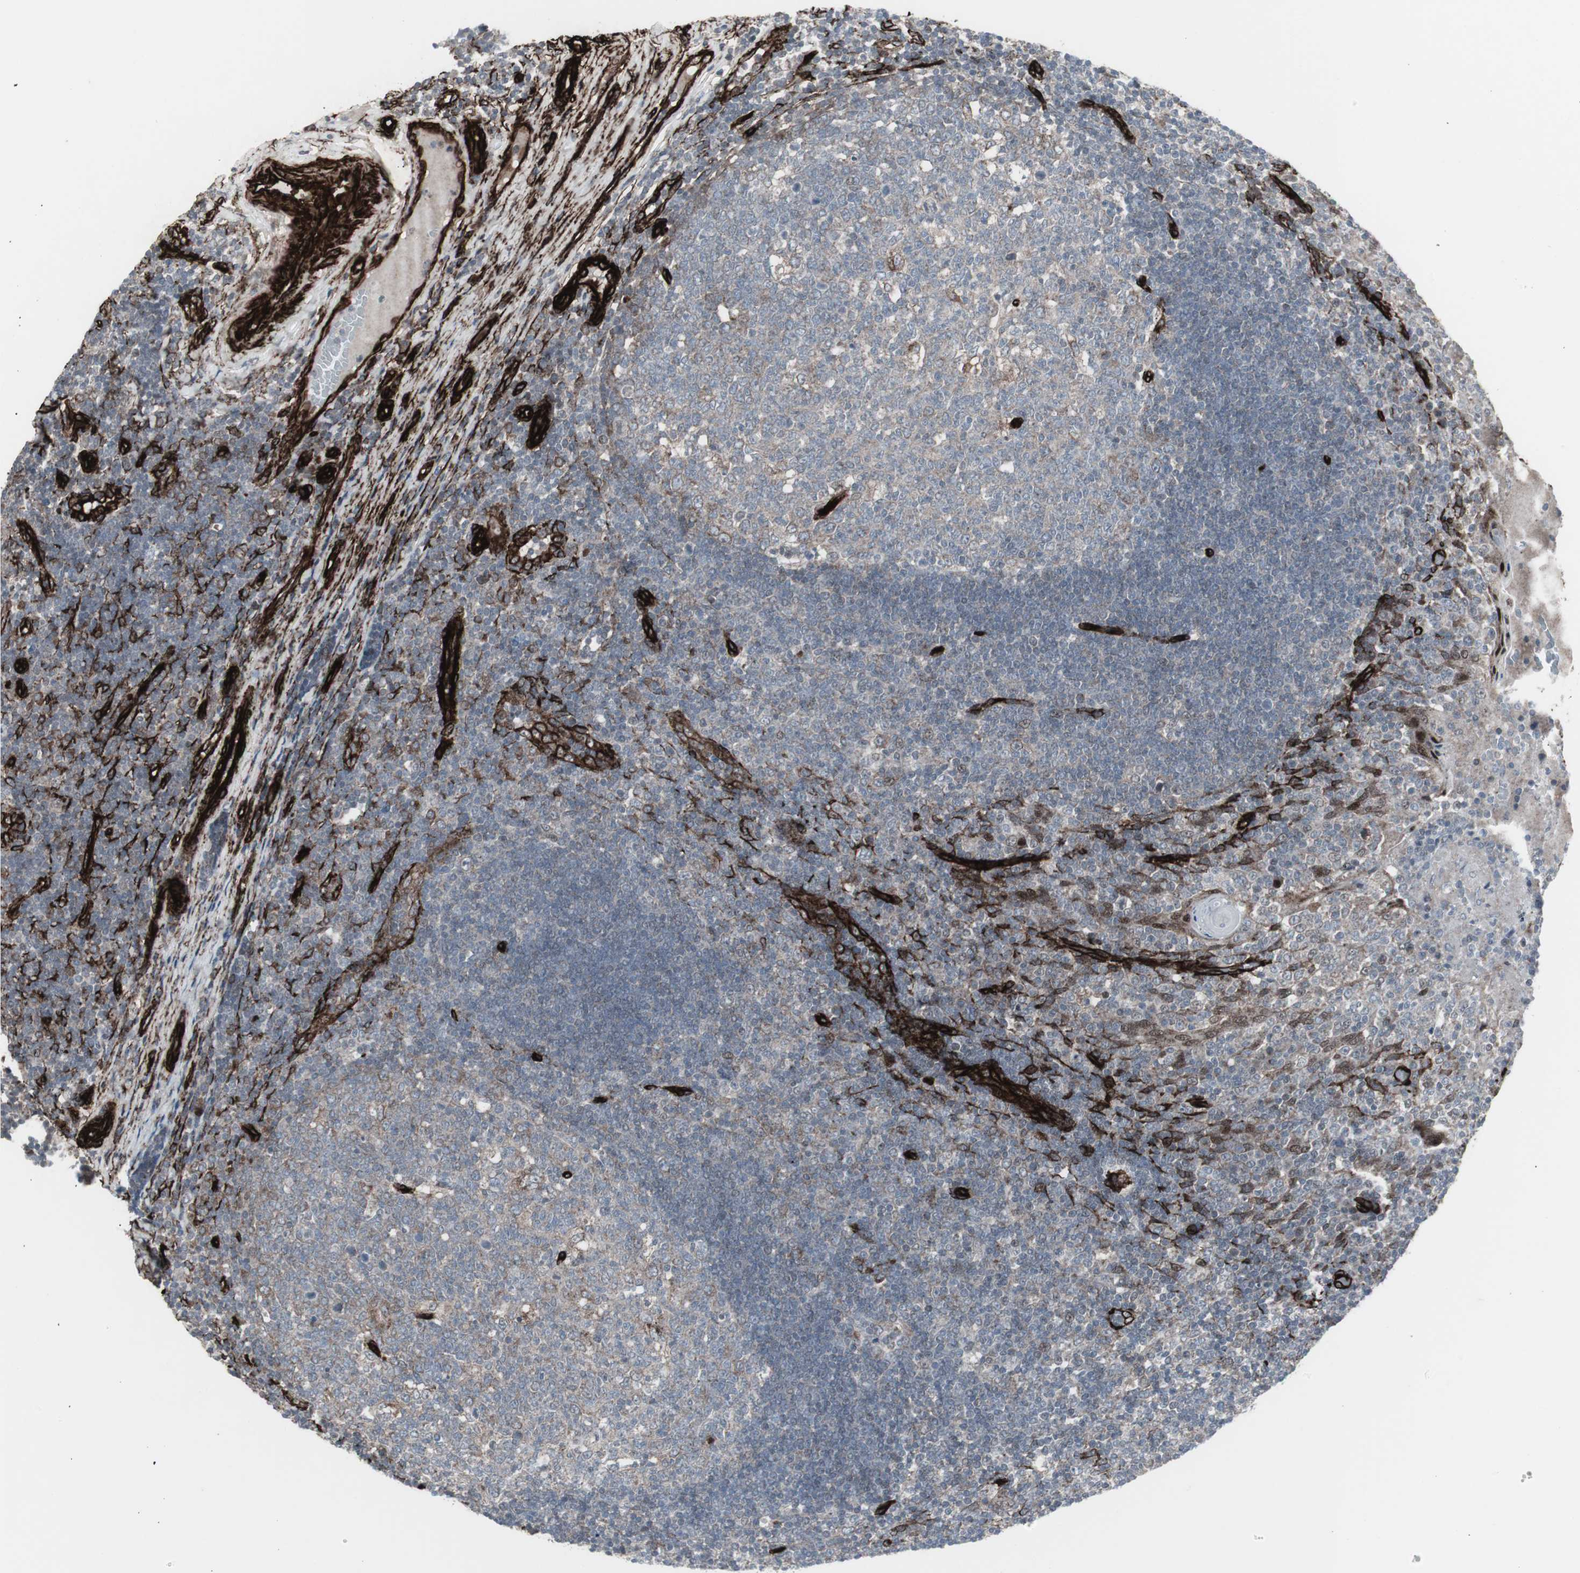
{"staining": {"intensity": "weak", "quantity": "25%-75%", "location": "cytoplasmic/membranous"}, "tissue": "tonsil", "cell_type": "Germinal center cells", "image_type": "normal", "snomed": [{"axis": "morphology", "description": "Normal tissue, NOS"}, {"axis": "topography", "description": "Tonsil"}], "caption": "Immunohistochemical staining of normal human tonsil reveals weak cytoplasmic/membranous protein staining in approximately 25%-75% of germinal center cells. The protein of interest is stained brown, and the nuclei are stained in blue (DAB (3,3'-diaminobenzidine) IHC with brightfield microscopy, high magnification).", "gene": "PDGFA", "patient": {"sex": "female", "age": 40}}